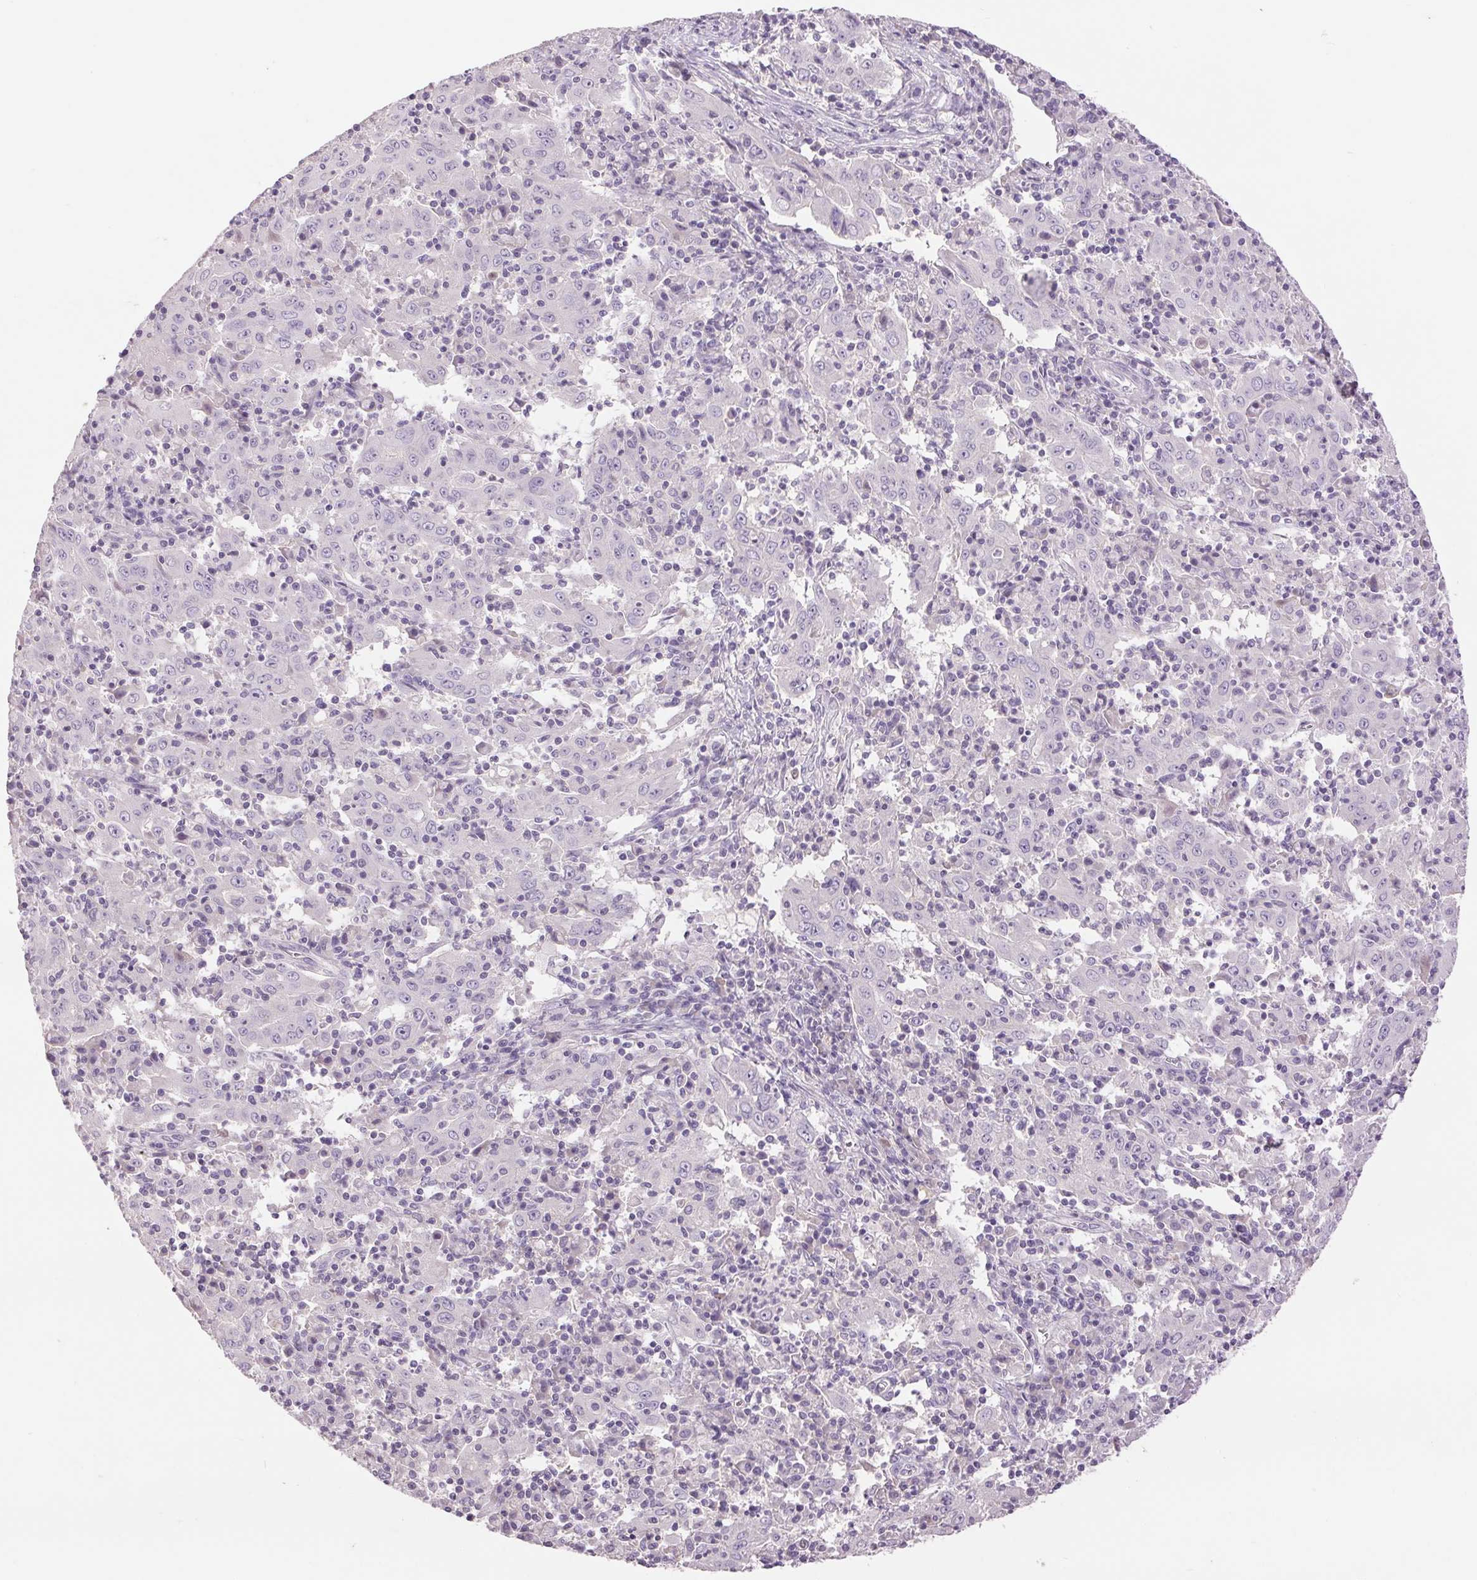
{"staining": {"intensity": "negative", "quantity": "none", "location": "none"}, "tissue": "pancreatic cancer", "cell_type": "Tumor cells", "image_type": "cancer", "snomed": [{"axis": "morphology", "description": "Adenocarcinoma, NOS"}, {"axis": "topography", "description": "Pancreas"}], "caption": "High power microscopy image of an IHC photomicrograph of pancreatic adenocarcinoma, revealing no significant positivity in tumor cells.", "gene": "FXYD4", "patient": {"sex": "male", "age": 63}}